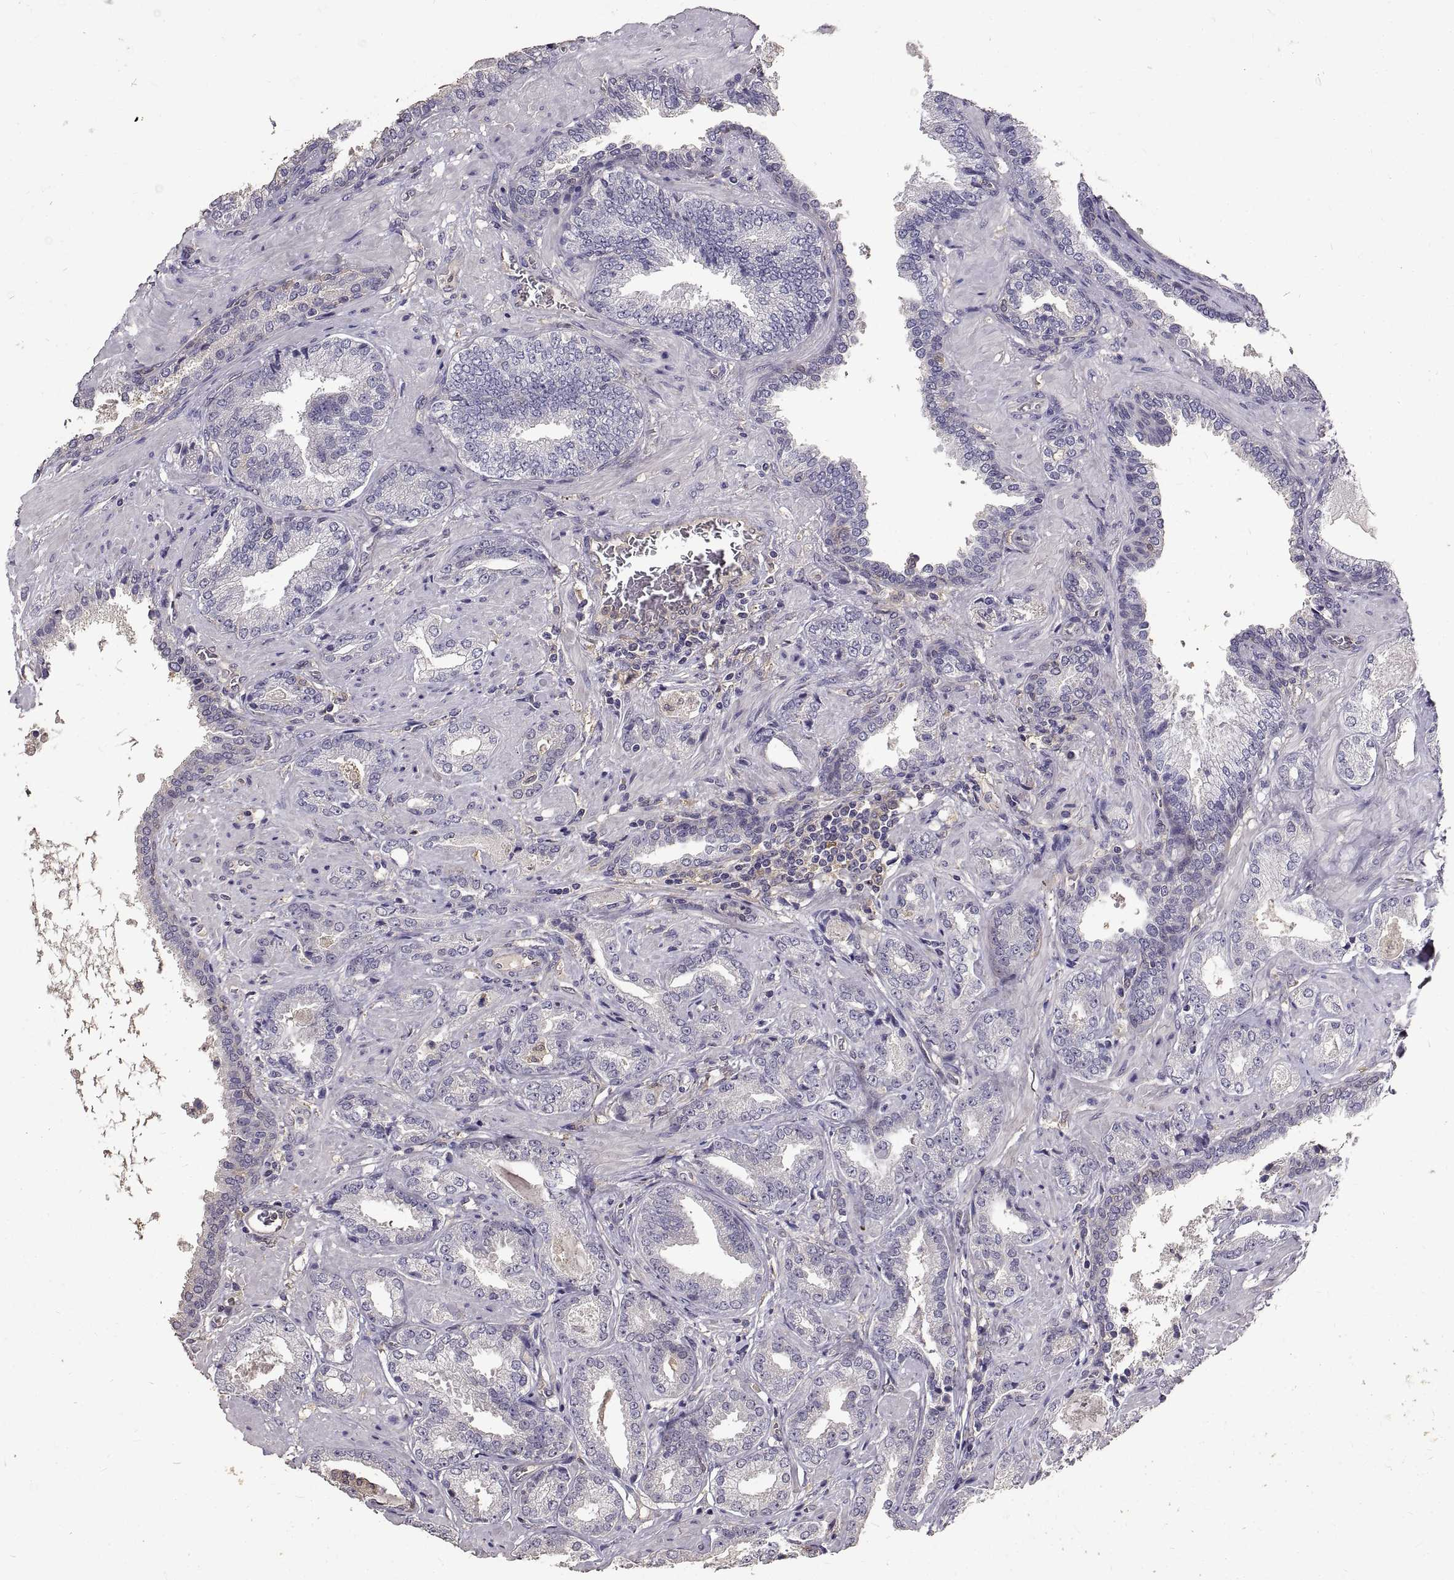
{"staining": {"intensity": "negative", "quantity": "none", "location": "none"}, "tissue": "prostate cancer", "cell_type": "Tumor cells", "image_type": "cancer", "snomed": [{"axis": "morphology", "description": "Adenocarcinoma, Low grade"}, {"axis": "topography", "description": "Prostate"}], "caption": "Tumor cells show no significant protein expression in prostate cancer. (Stains: DAB (3,3'-diaminobenzidine) immunohistochemistry with hematoxylin counter stain, Microscopy: brightfield microscopy at high magnification).", "gene": "PEA15", "patient": {"sex": "male", "age": 68}}